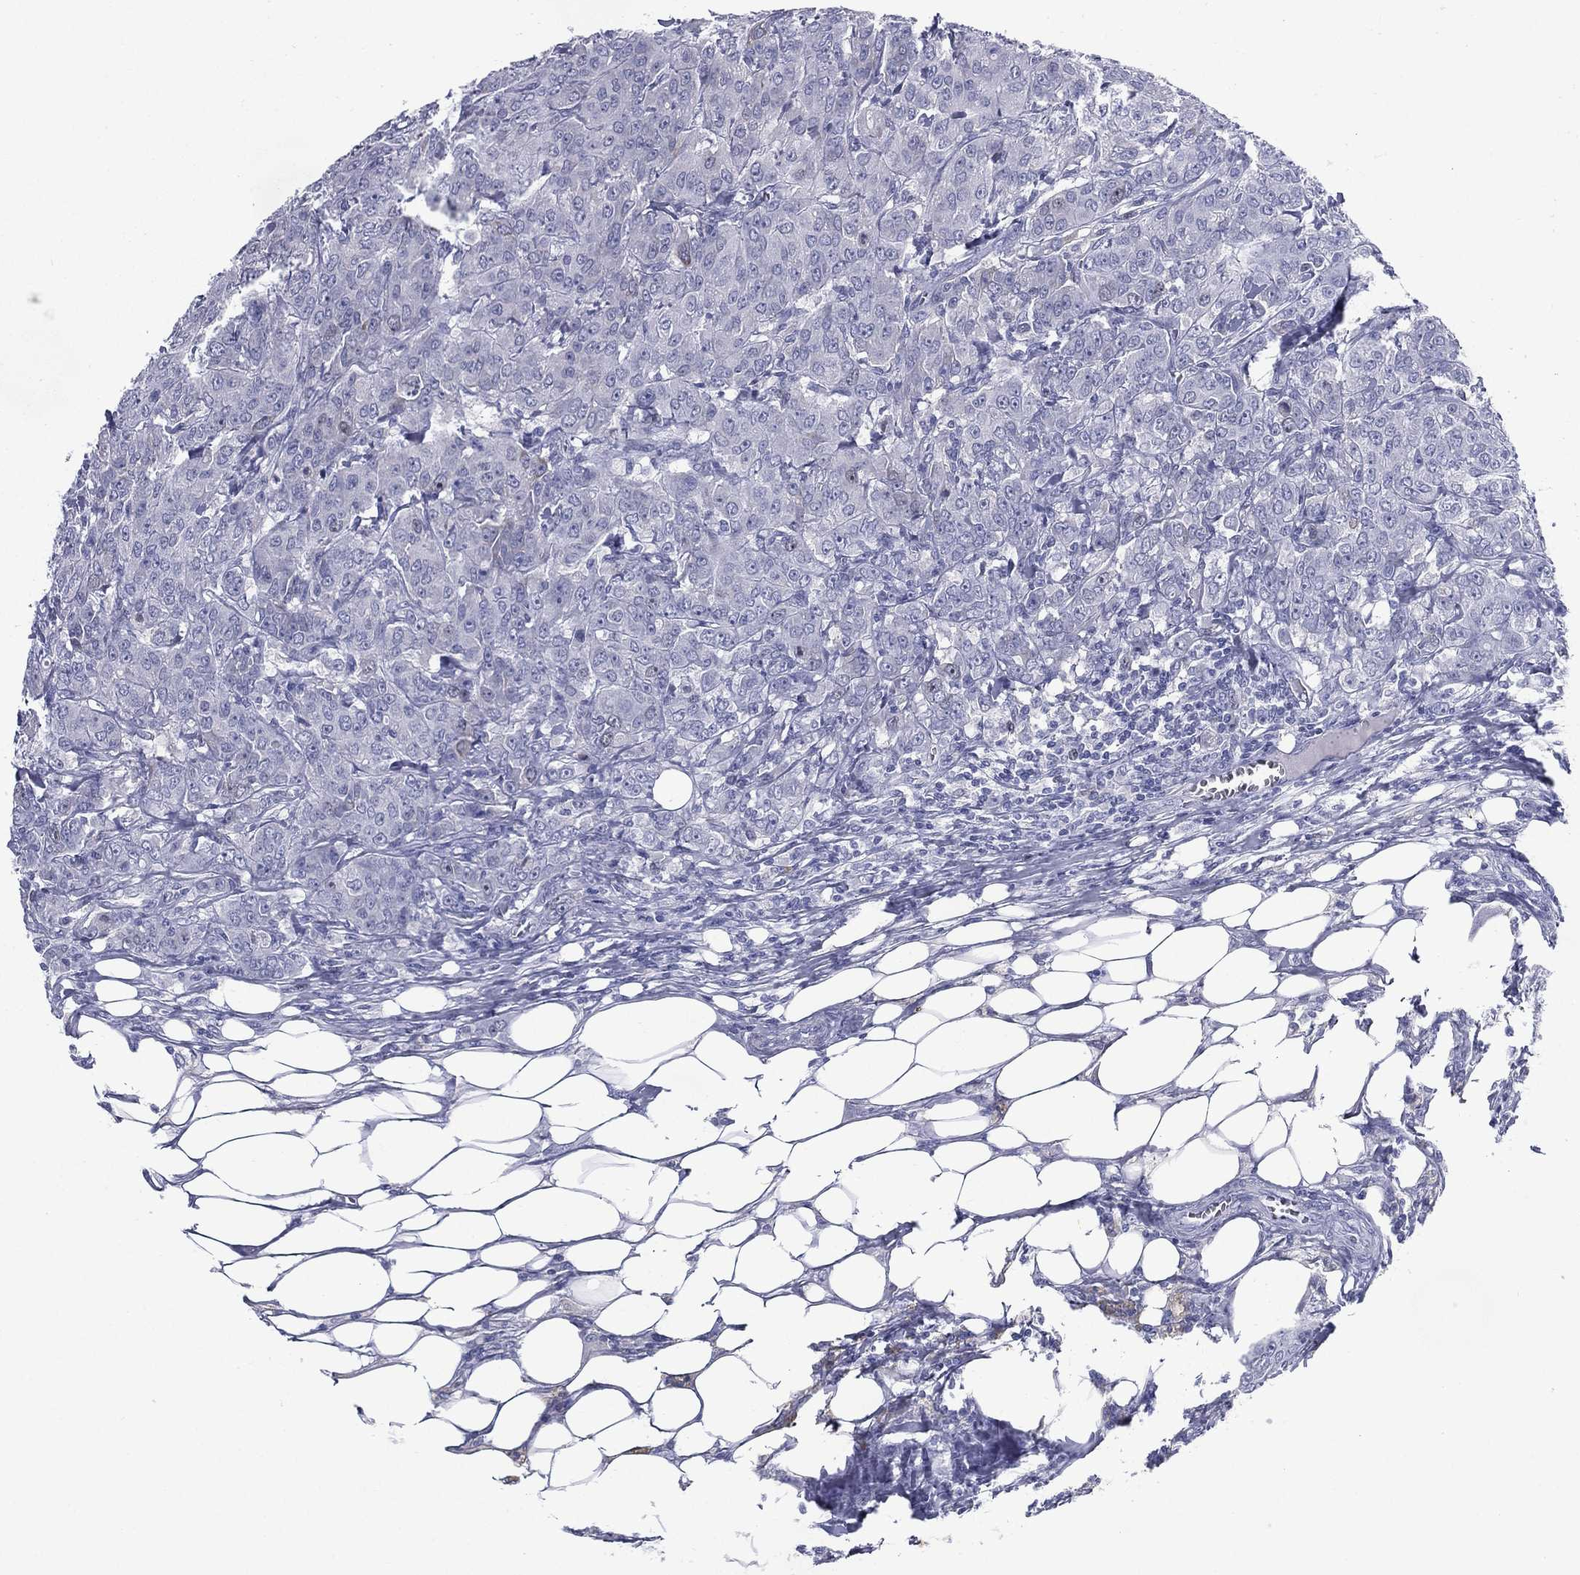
{"staining": {"intensity": "negative", "quantity": "none", "location": "none"}, "tissue": "breast cancer", "cell_type": "Tumor cells", "image_type": "cancer", "snomed": [{"axis": "morphology", "description": "Duct carcinoma"}, {"axis": "topography", "description": "Breast"}], "caption": "Photomicrograph shows no significant protein expression in tumor cells of intraductal carcinoma (breast). The staining was performed using DAB to visualize the protein expression in brown, while the nuclei were stained in blue with hematoxylin (Magnification: 20x).", "gene": "KIF2C", "patient": {"sex": "female", "age": 43}}